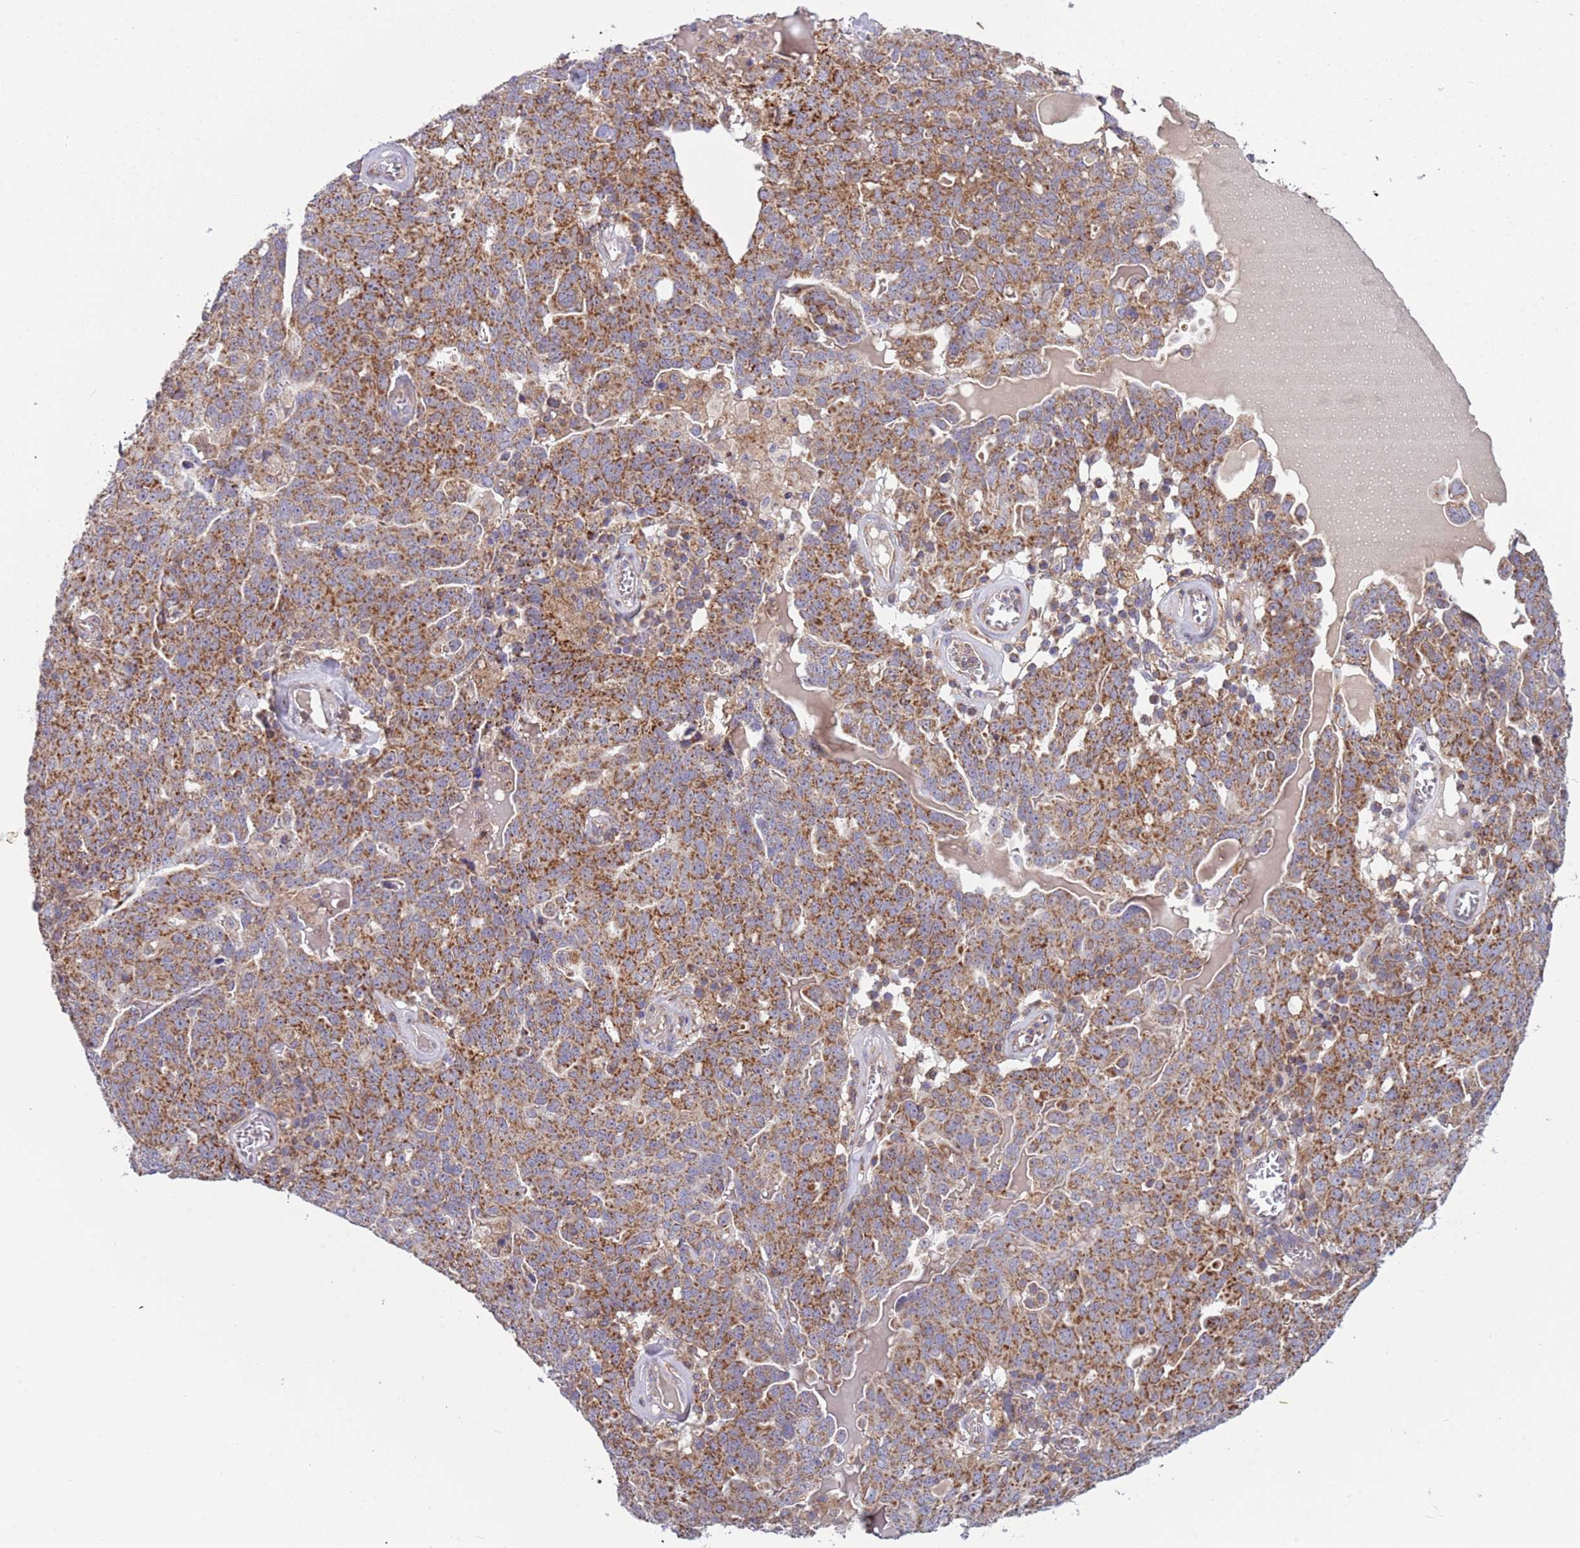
{"staining": {"intensity": "moderate", "quantity": ">75%", "location": "cytoplasmic/membranous"}, "tissue": "ovarian cancer", "cell_type": "Tumor cells", "image_type": "cancer", "snomed": [{"axis": "morphology", "description": "Carcinoma, endometroid"}, {"axis": "topography", "description": "Ovary"}], "caption": "Tumor cells display medium levels of moderate cytoplasmic/membranous staining in about >75% of cells in ovarian endometroid carcinoma.", "gene": "IRS4", "patient": {"sex": "female", "age": 62}}